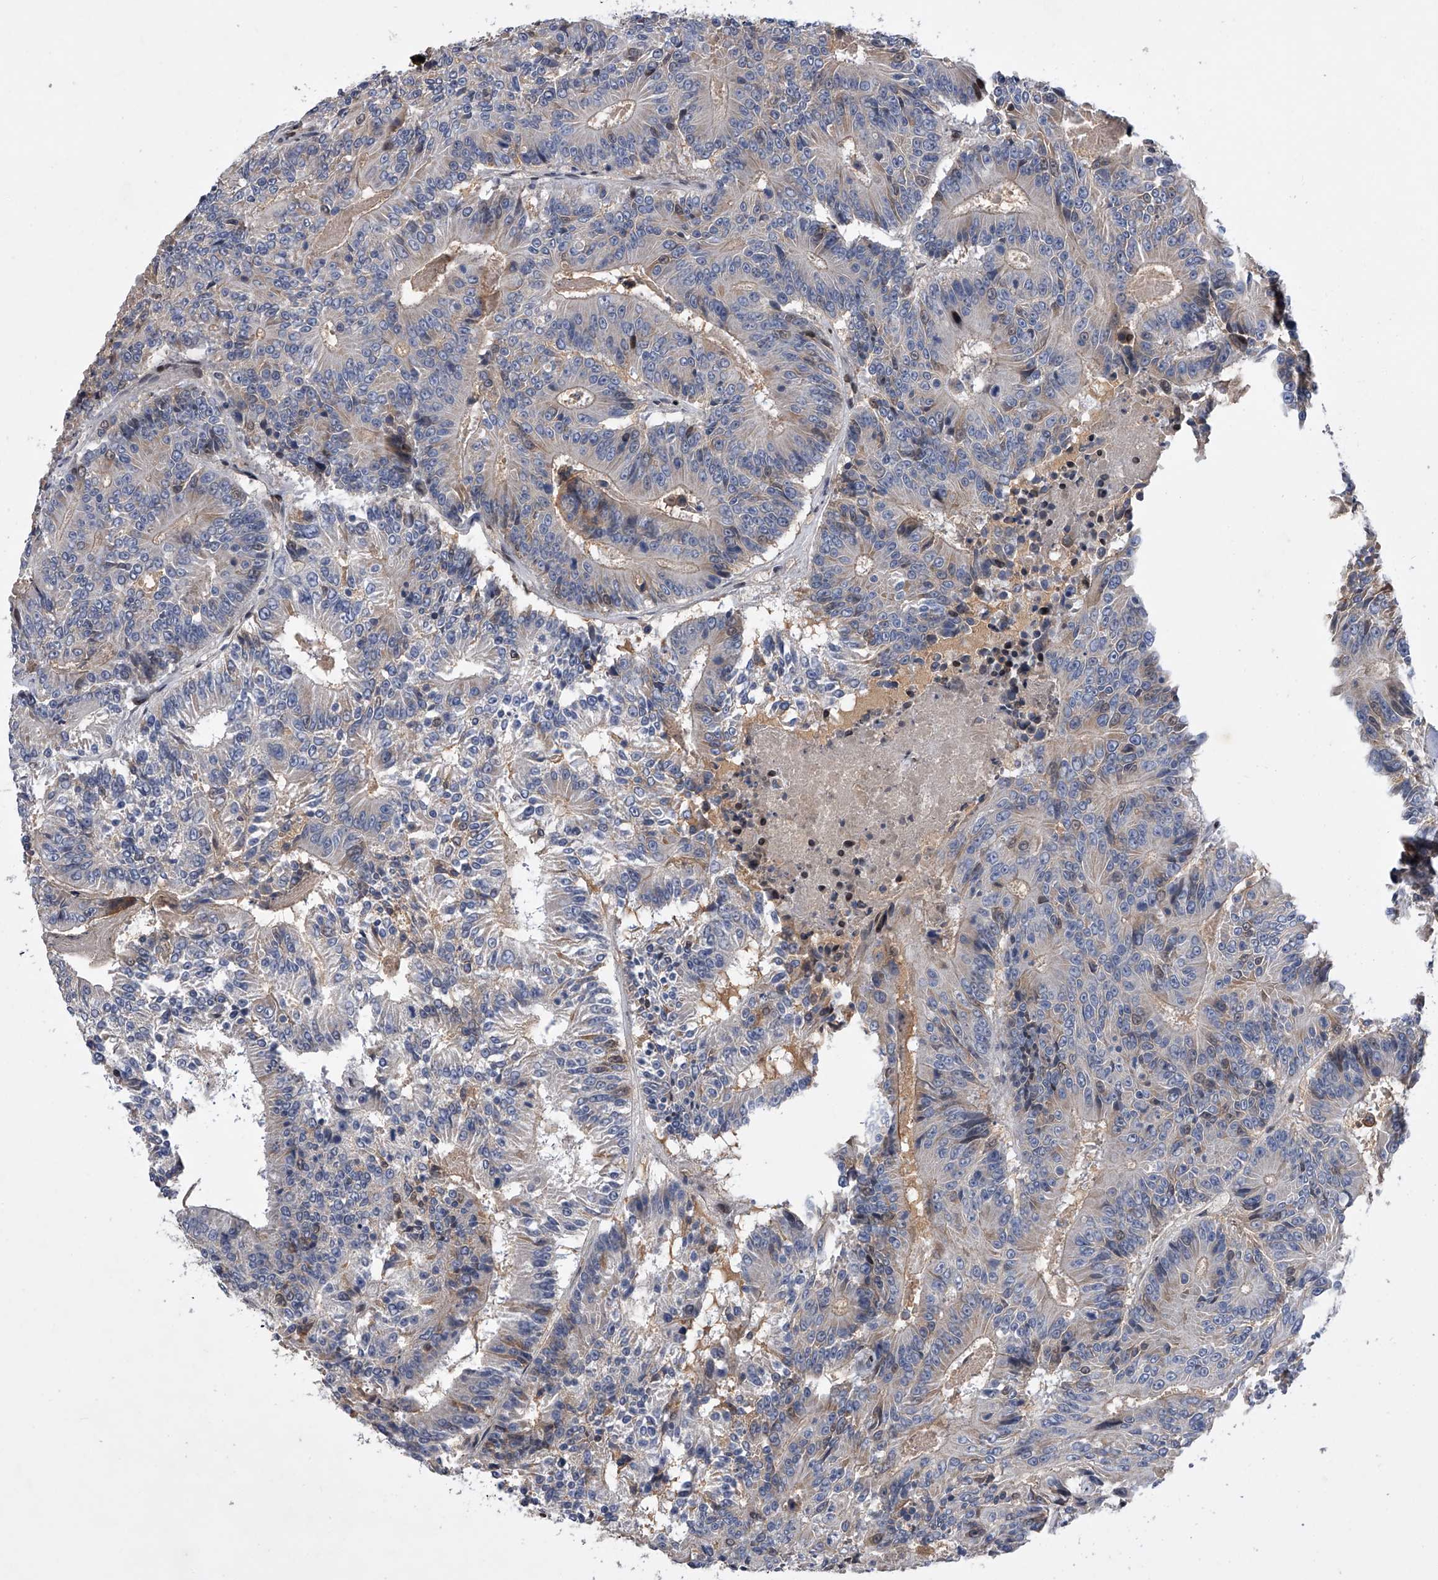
{"staining": {"intensity": "weak", "quantity": "<25%", "location": "cytoplasmic/membranous"}, "tissue": "colorectal cancer", "cell_type": "Tumor cells", "image_type": "cancer", "snomed": [{"axis": "morphology", "description": "Adenocarcinoma, NOS"}, {"axis": "topography", "description": "Colon"}], "caption": "IHC of human adenocarcinoma (colorectal) exhibits no staining in tumor cells. (Brightfield microscopy of DAB IHC at high magnification).", "gene": "CDH12", "patient": {"sex": "male", "age": 83}}